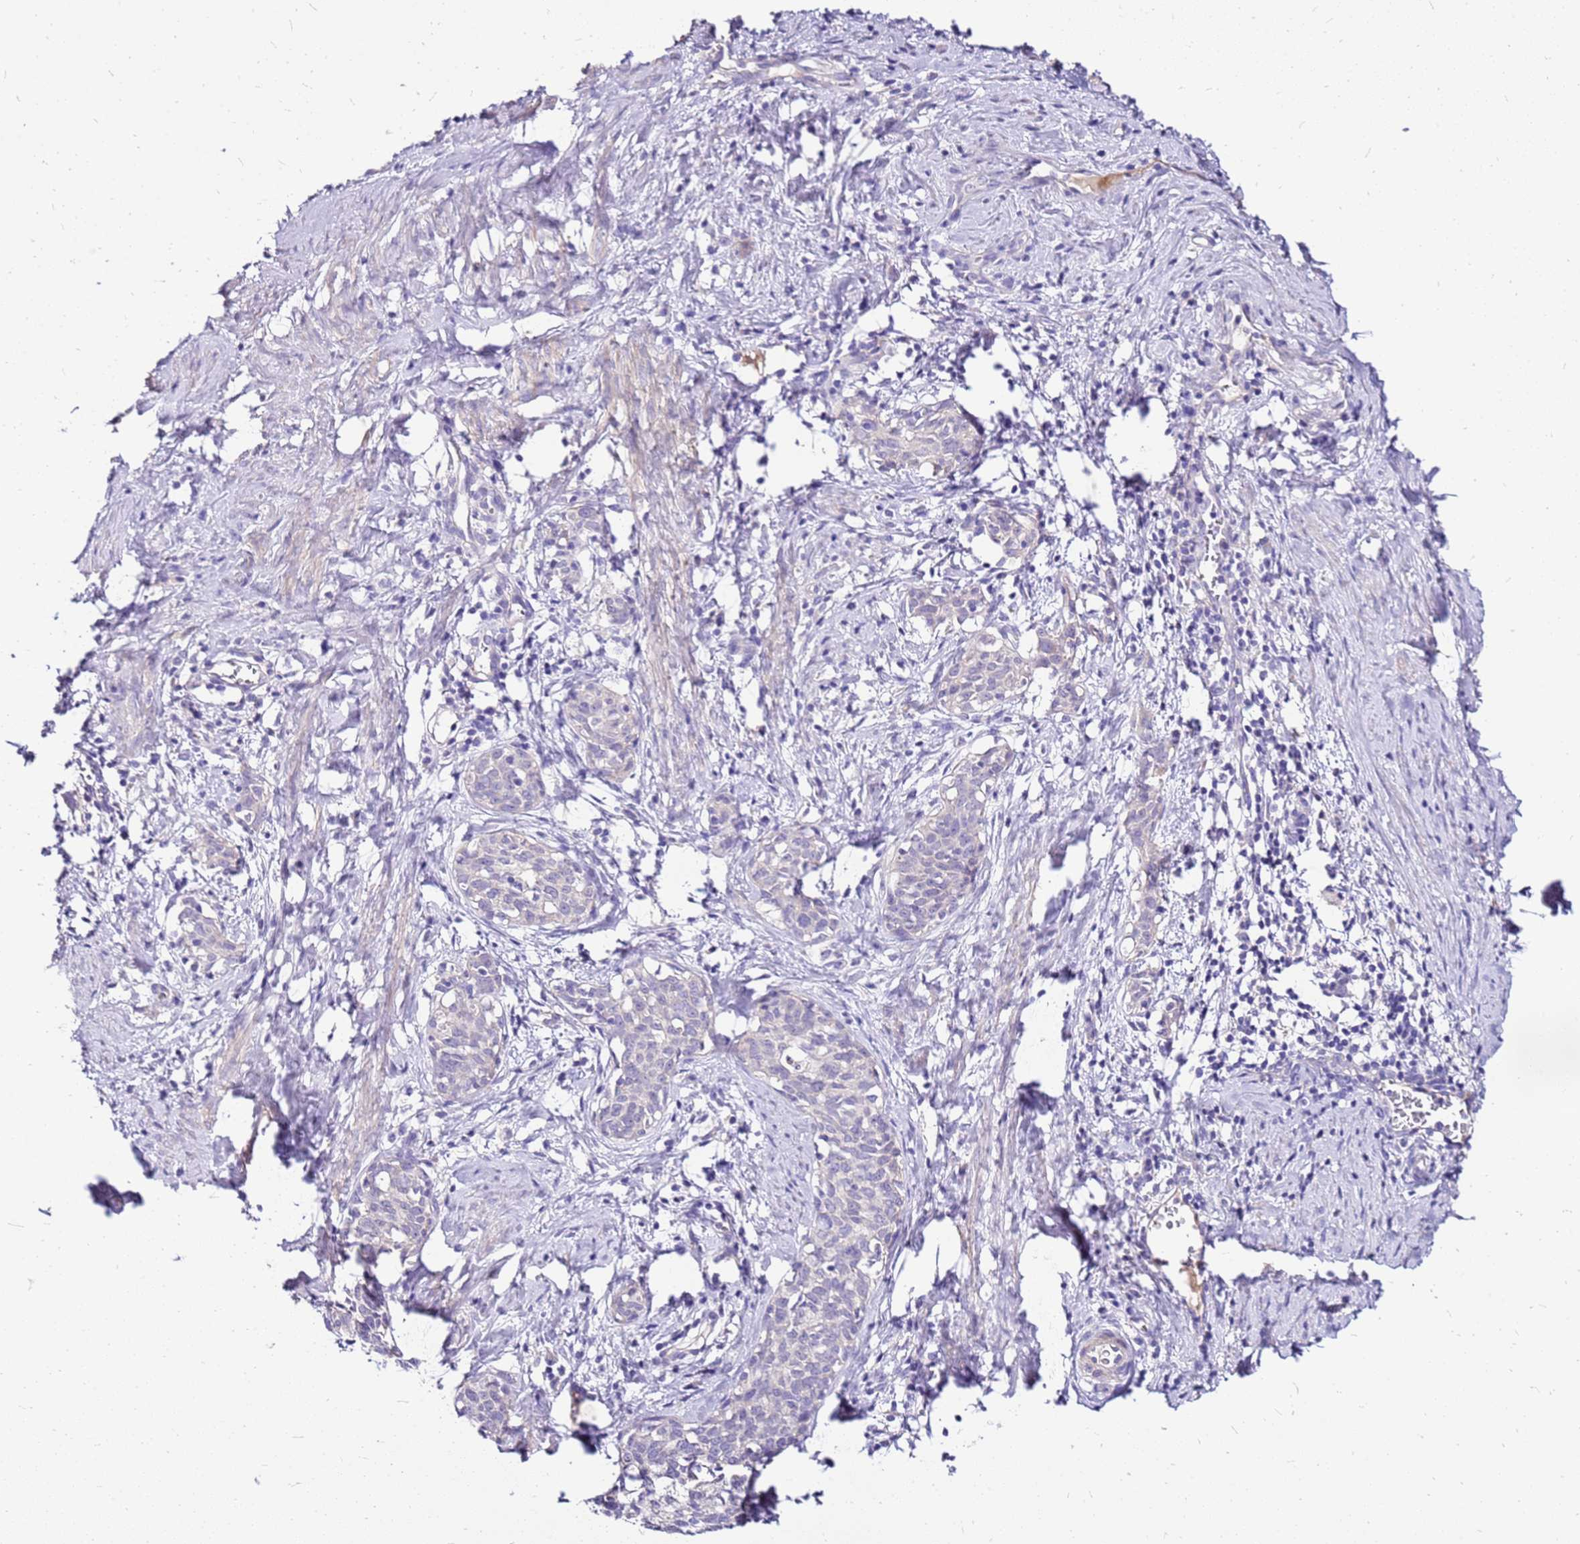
{"staining": {"intensity": "negative", "quantity": "none", "location": "none"}, "tissue": "cervical cancer", "cell_type": "Tumor cells", "image_type": "cancer", "snomed": [{"axis": "morphology", "description": "Squamous cell carcinoma, NOS"}, {"axis": "topography", "description": "Cervix"}], "caption": "Tumor cells show no significant expression in cervical cancer. Nuclei are stained in blue.", "gene": "DCDC2B", "patient": {"sex": "female", "age": 52}}